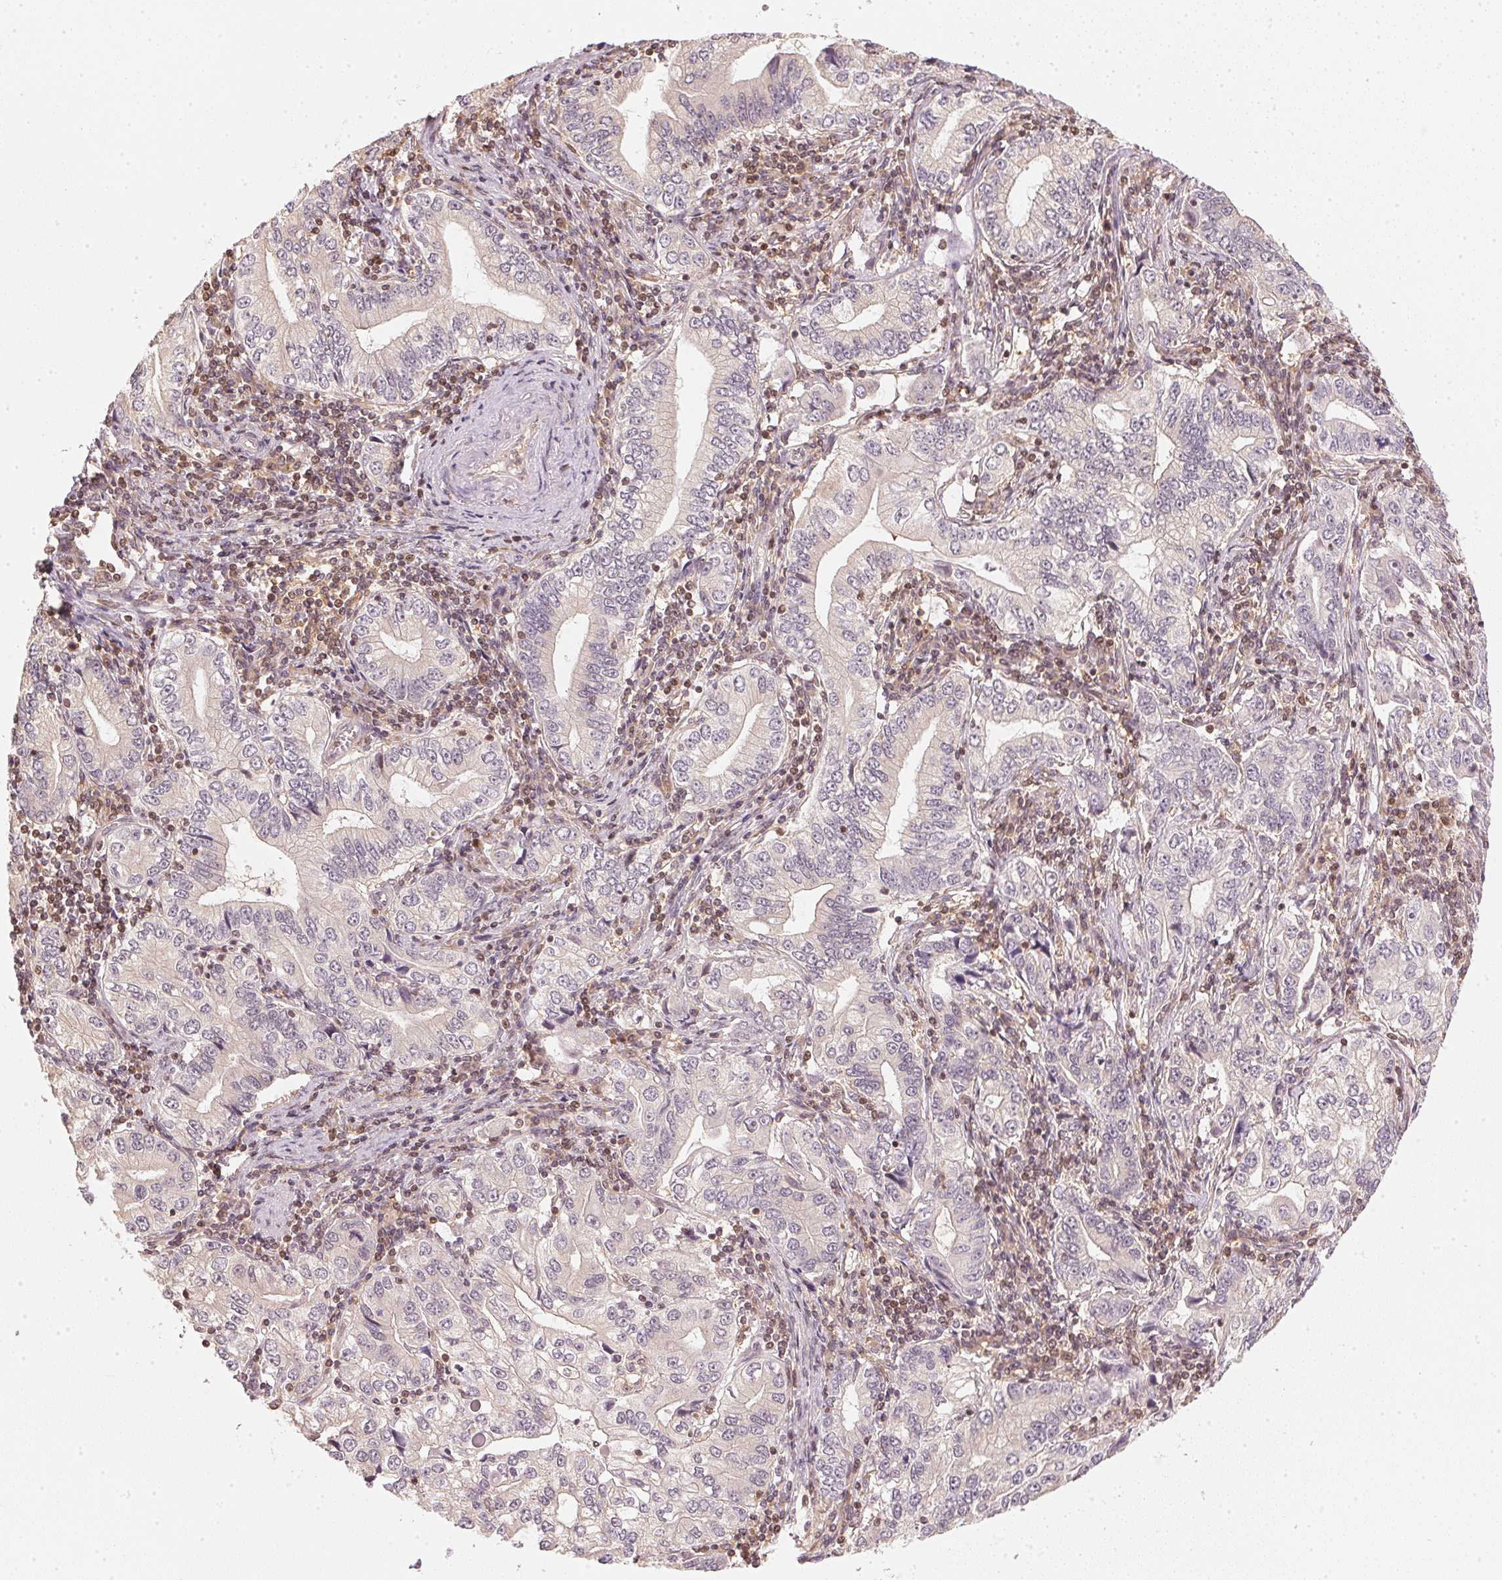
{"staining": {"intensity": "negative", "quantity": "none", "location": "none"}, "tissue": "stomach cancer", "cell_type": "Tumor cells", "image_type": "cancer", "snomed": [{"axis": "morphology", "description": "Adenocarcinoma, NOS"}, {"axis": "topography", "description": "Stomach, lower"}], "caption": "The immunohistochemistry photomicrograph has no significant expression in tumor cells of adenocarcinoma (stomach) tissue.", "gene": "UBE2L3", "patient": {"sex": "female", "age": 72}}